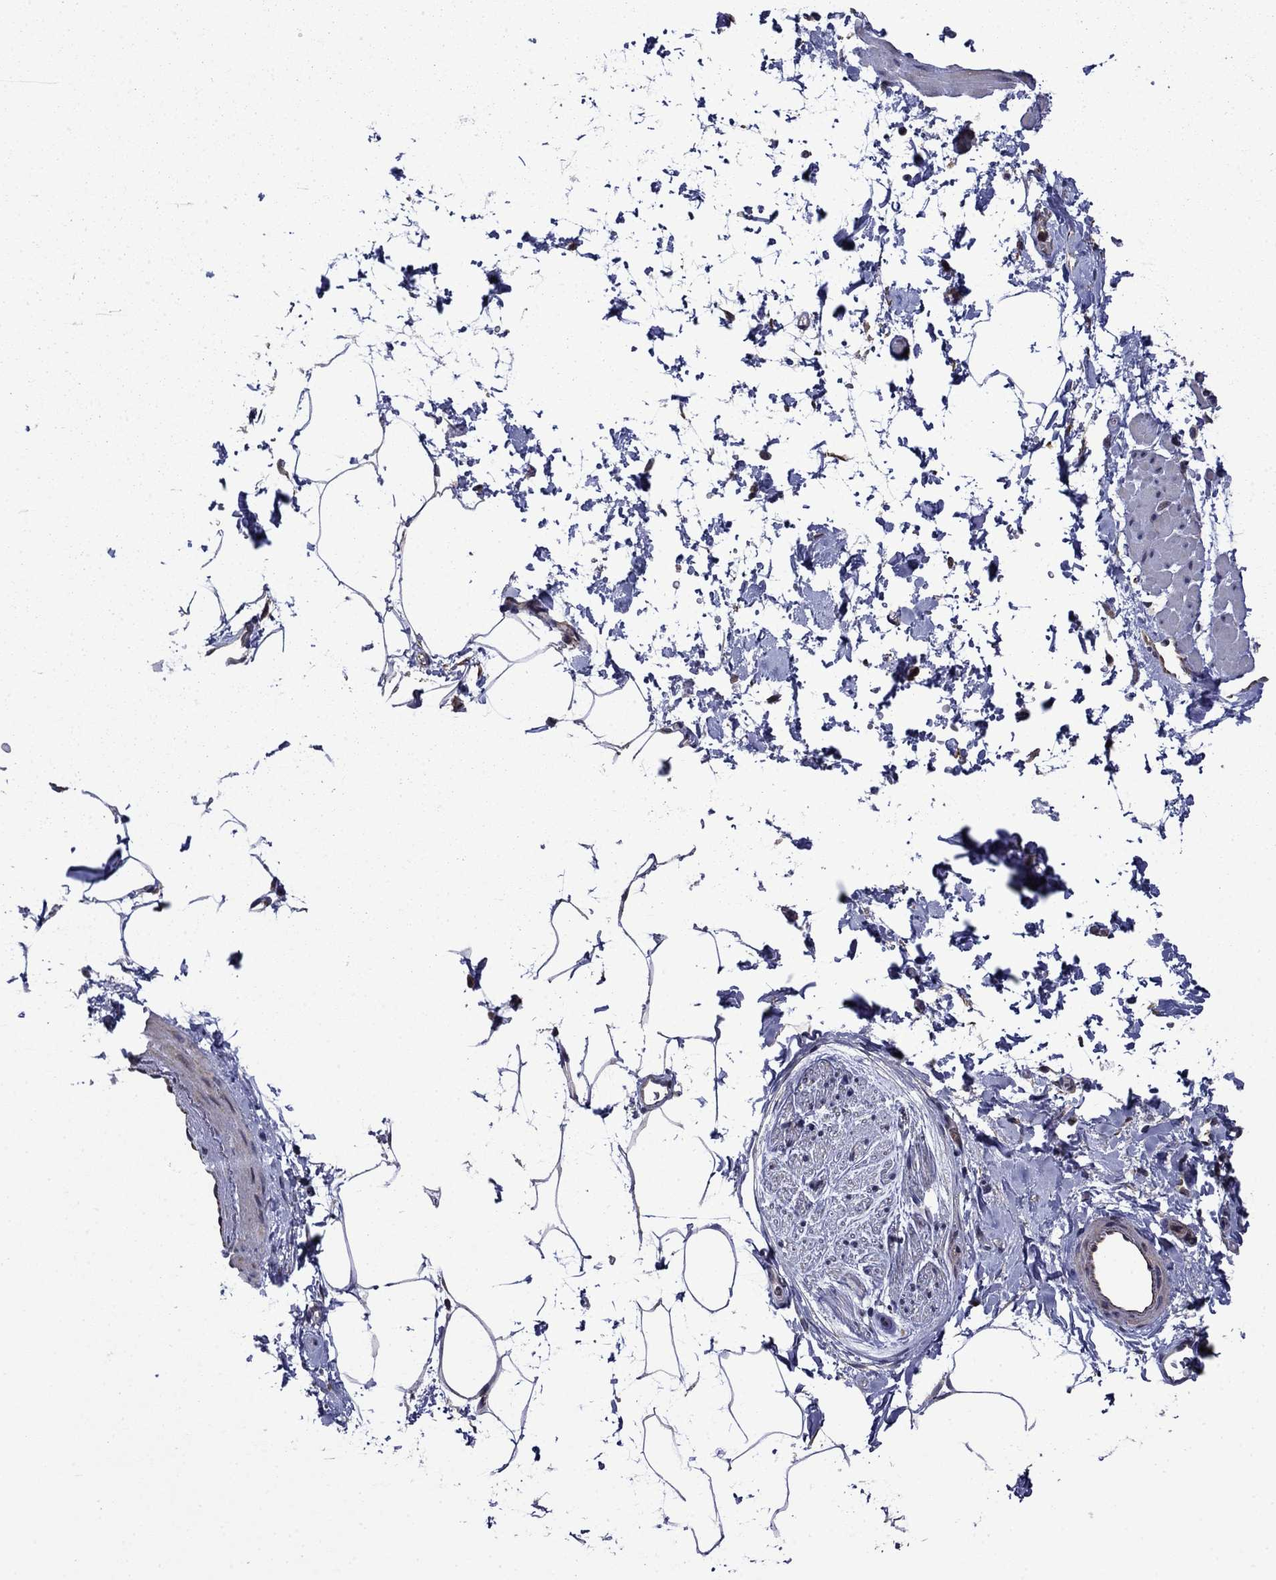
{"staining": {"intensity": "negative", "quantity": "none", "location": "none"}, "tissue": "adipose tissue", "cell_type": "Adipocytes", "image_type": "normal", "snomed": [{"axis": "morphology", "description": "Normal tissue, NOS"}, {"axis": "topography", "description": "Soft tissue"}, {"axis": "topography", "description": "Adipose tissue"}, {"axis": "topography", "description": "Vascular tissue"}, {"axis": "topography", "description": "Peripheral nerve tissue"}], "caption": "Micrograph shows no protein expression in adipocytes of benign adipose tissue.", "gene": "TPMT", "patient": {"sex": "male", "age": 68}}